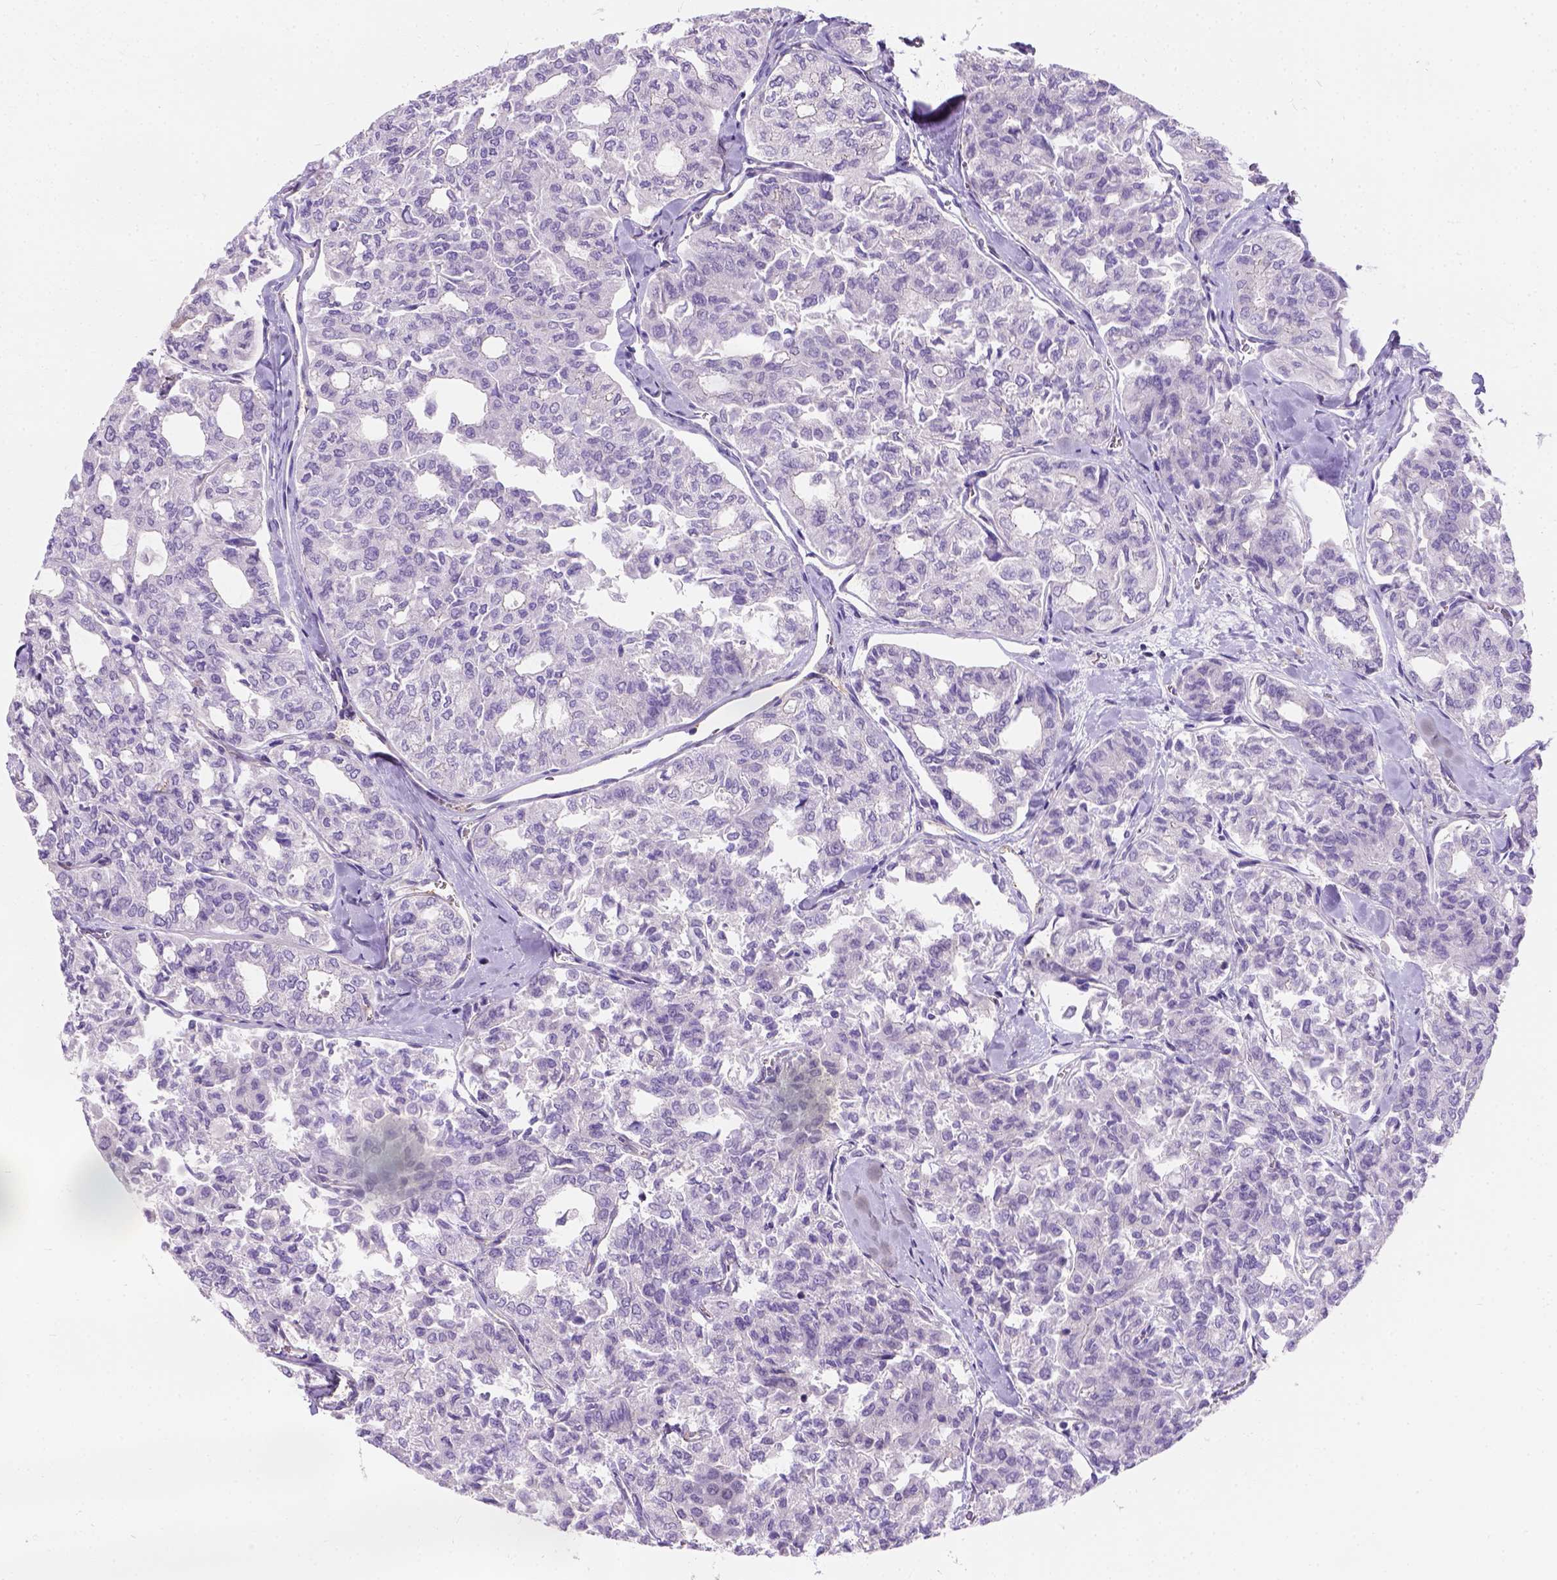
{"staining": {"intensity": "negative", "quantity": "none", "location": "none"}, "tissue": "thyroid cancer", "cell_type": "Tumor cells", "image_type": "cancer", "snomed": [{"axis": "morphology", "description": "Follicular adenoma carcinoma, NOS"}, {"axis": "topography", "description": "Thyroid gland"}], "caption": "DAB (3,3'-diaminobenzidine) immunohistochemical staining of human thyroid cancer demonstrates no significant staining in tumor cells.", "gene": "PHF7", "patient": {"sex": "male", "age": 75}}